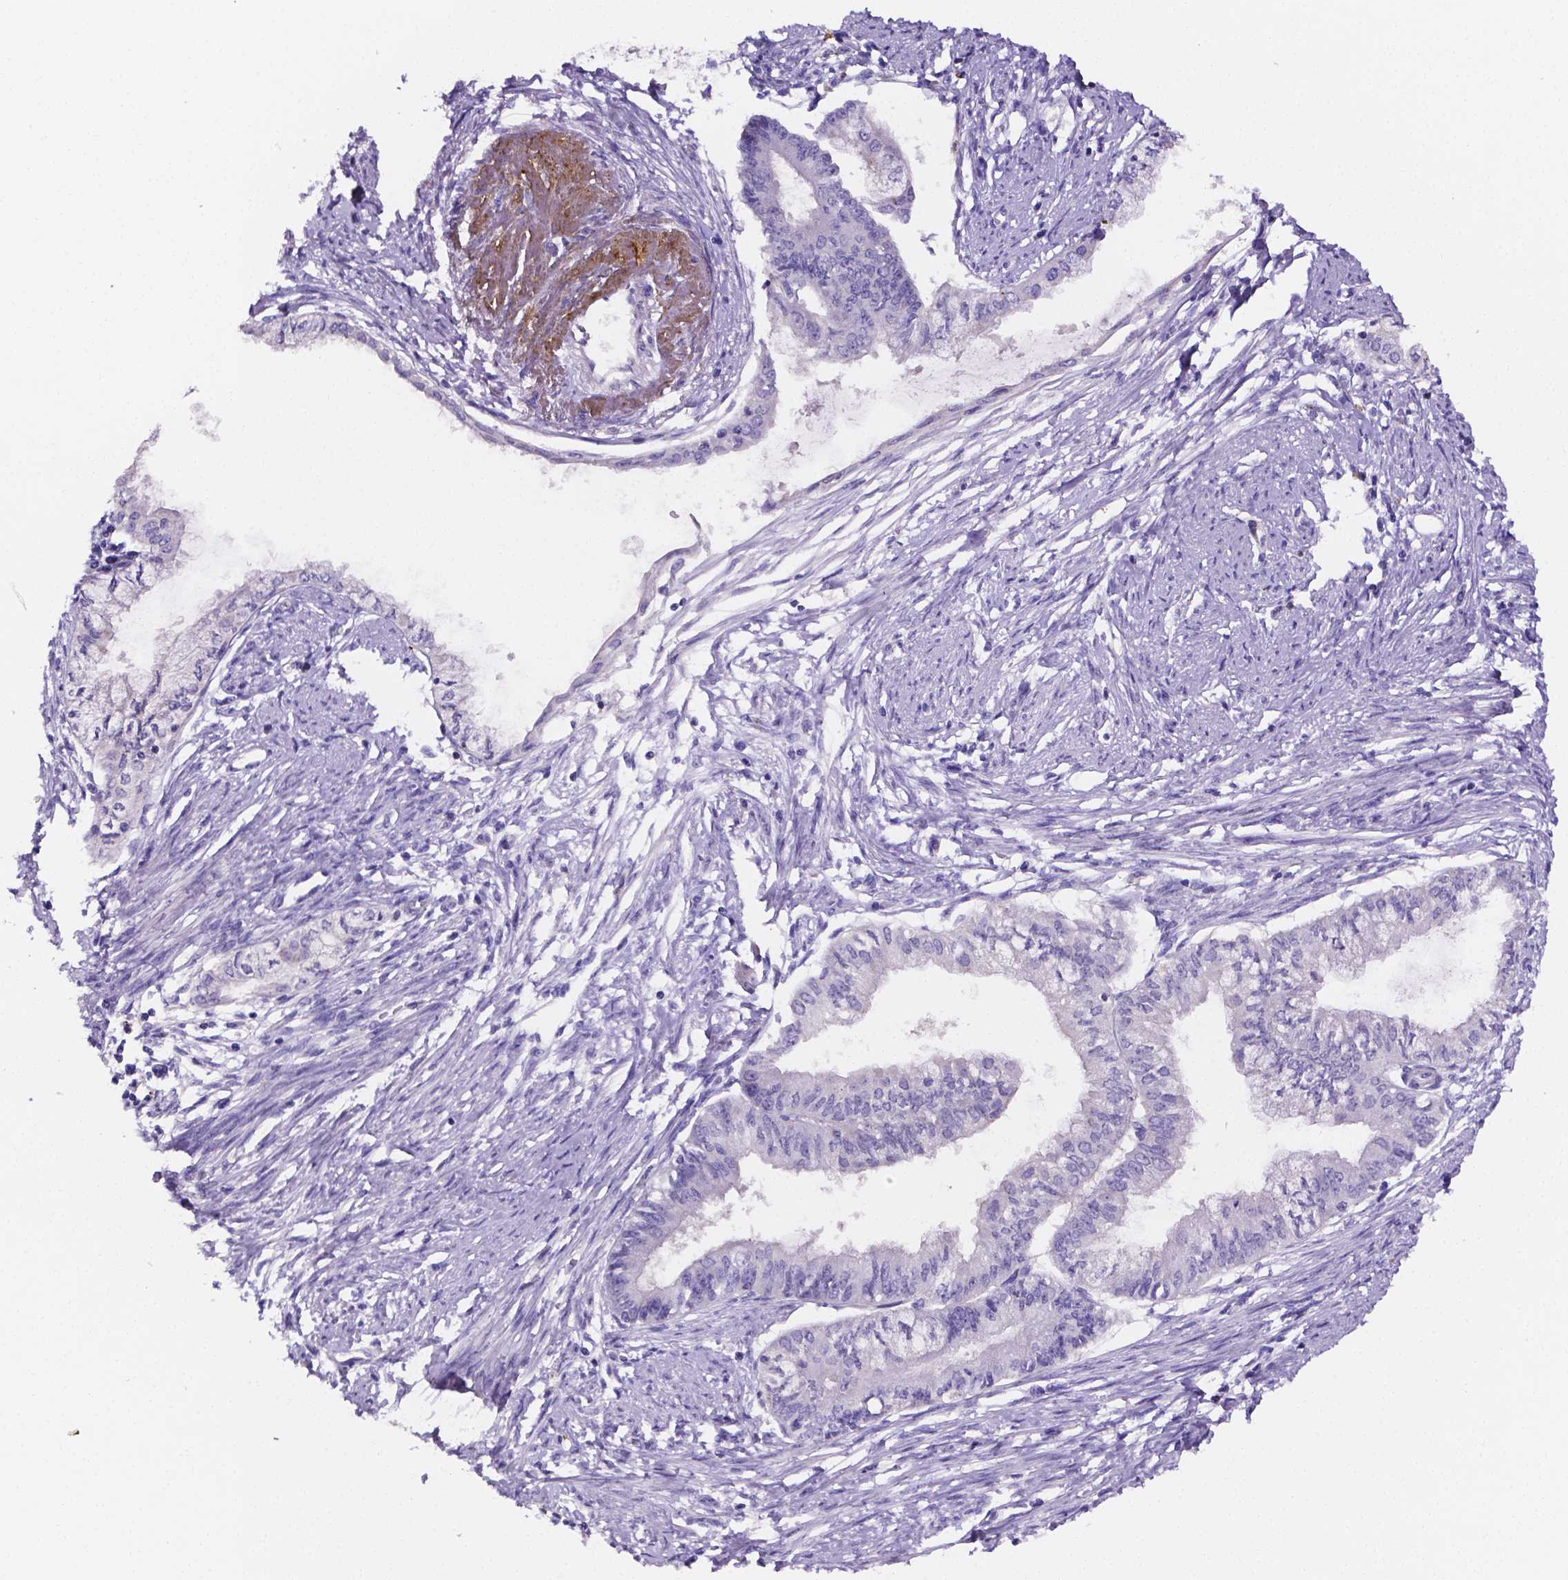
{"staining": {"intensity": "negative", "quantity": "none", "location": "none"}, "tissue": "endometrial cancer", "cell_type": "Tumor cells", "image_type": "cancer", "snomed": [{"axis": "morphology", "description": "Adenocarcinoma, NOS"}, {"axis": "topography", "description": "Endometrium"}], "caption": "Immunohistochemistry (IHC) histopathology image of endometrial cancer (adenocarcinoma) stained for a protein (brown), which exhibits no positivity in tumor cells.", "gene": "NRGN", "patient": {"sex": "female", "age": 76}}